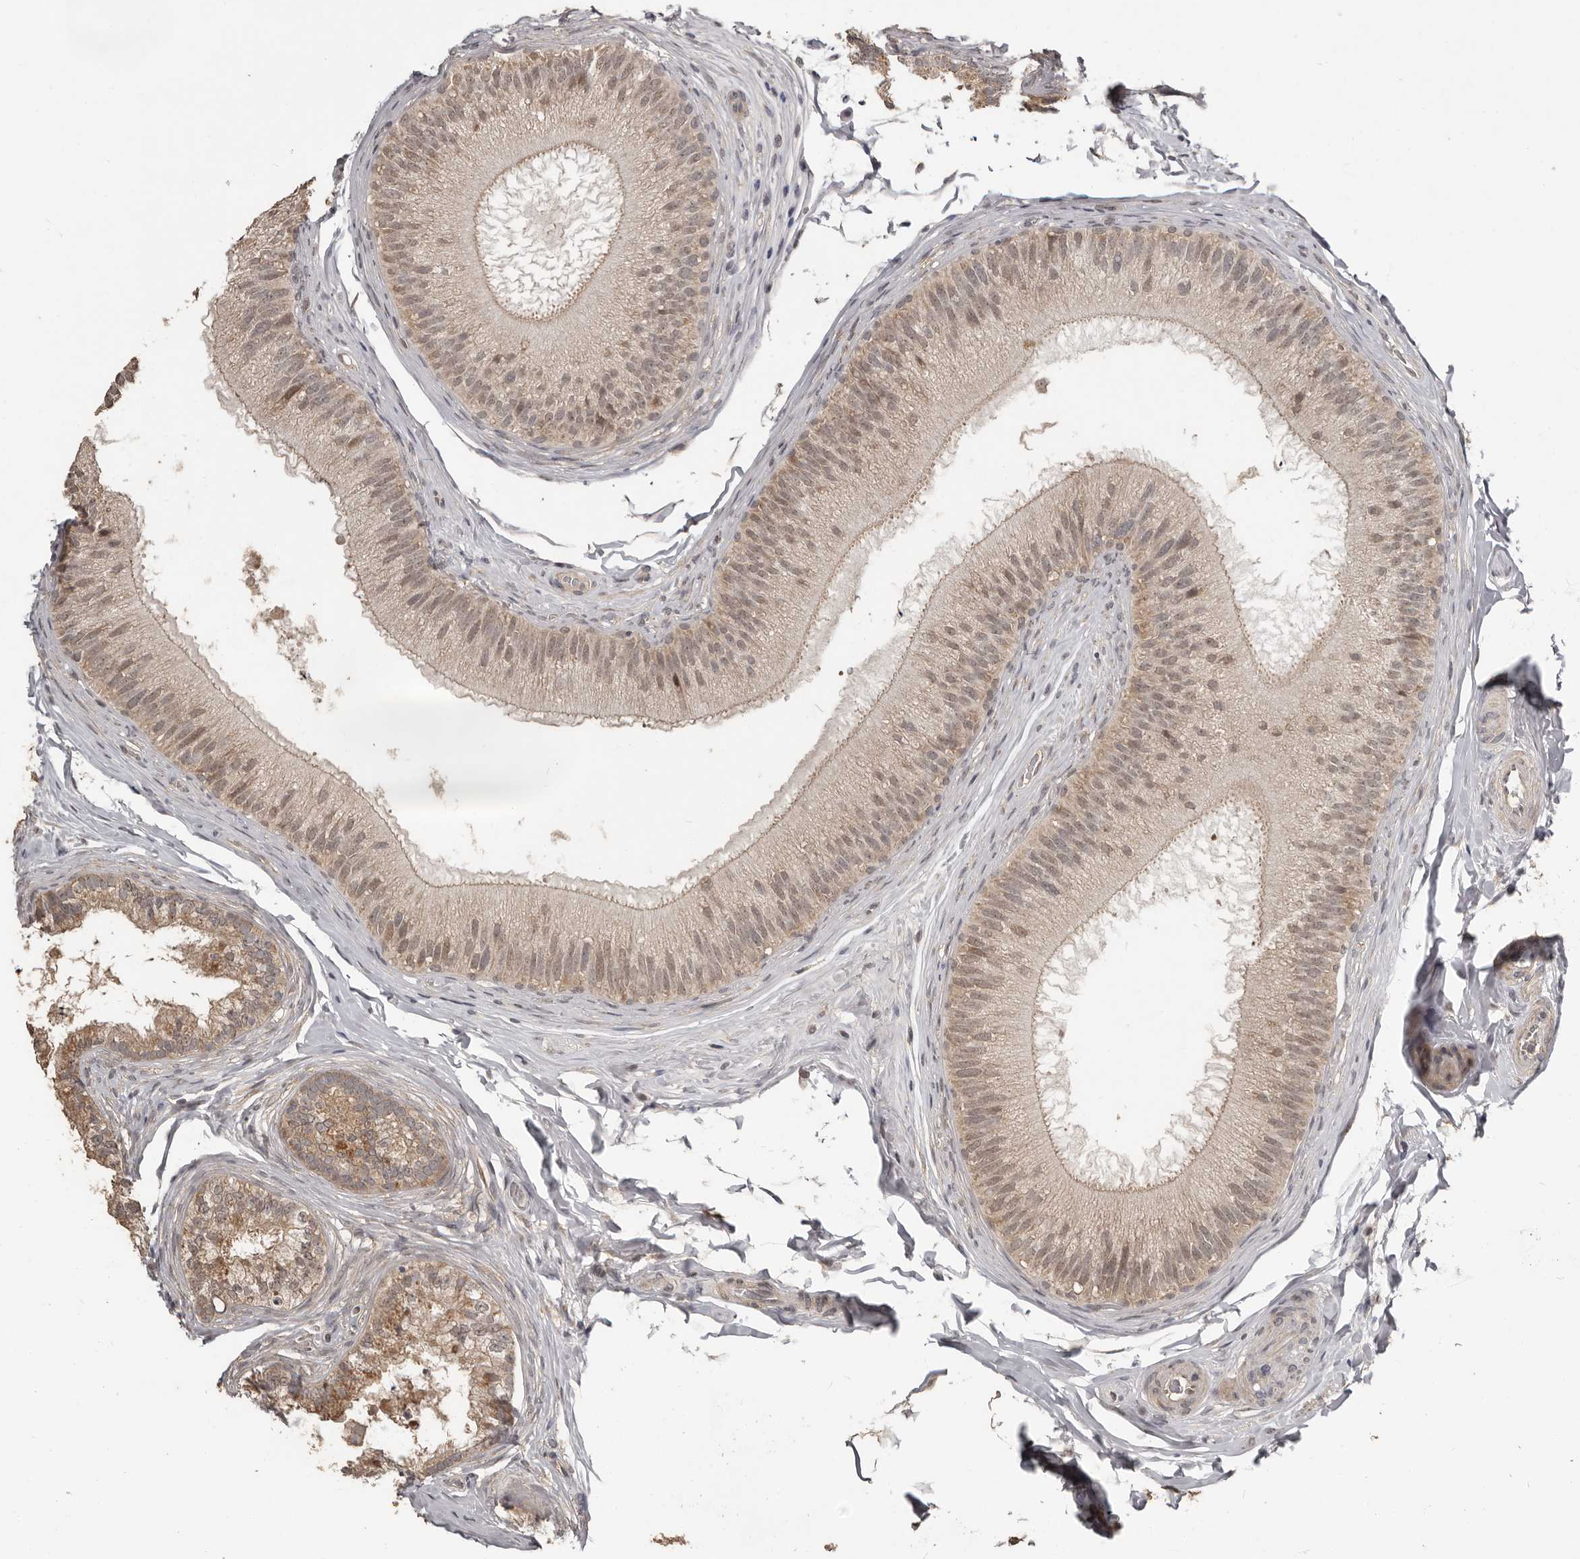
{"staining": {"intensity": "weak", "quantity": "25%-75%", "location": "cytoplasmic/membranous,nuclear"}, "tissue": "epididymis", "cell_type": "Glandular cells", "image_type": "normal", "snomed": [{"axis": "morphology", "description": "Normal tissue, NOS"}, {"axis": "topography", "description": "Epididymis"}], "caption": "Protein expression analysis of benign human epididymis reveals weak cytoplasmic/membranous,nuclear expression in approximately 25%-75% of glandular cells.", "gene": "ZFP14", "patient": {"sex": "male", "age": 45}}